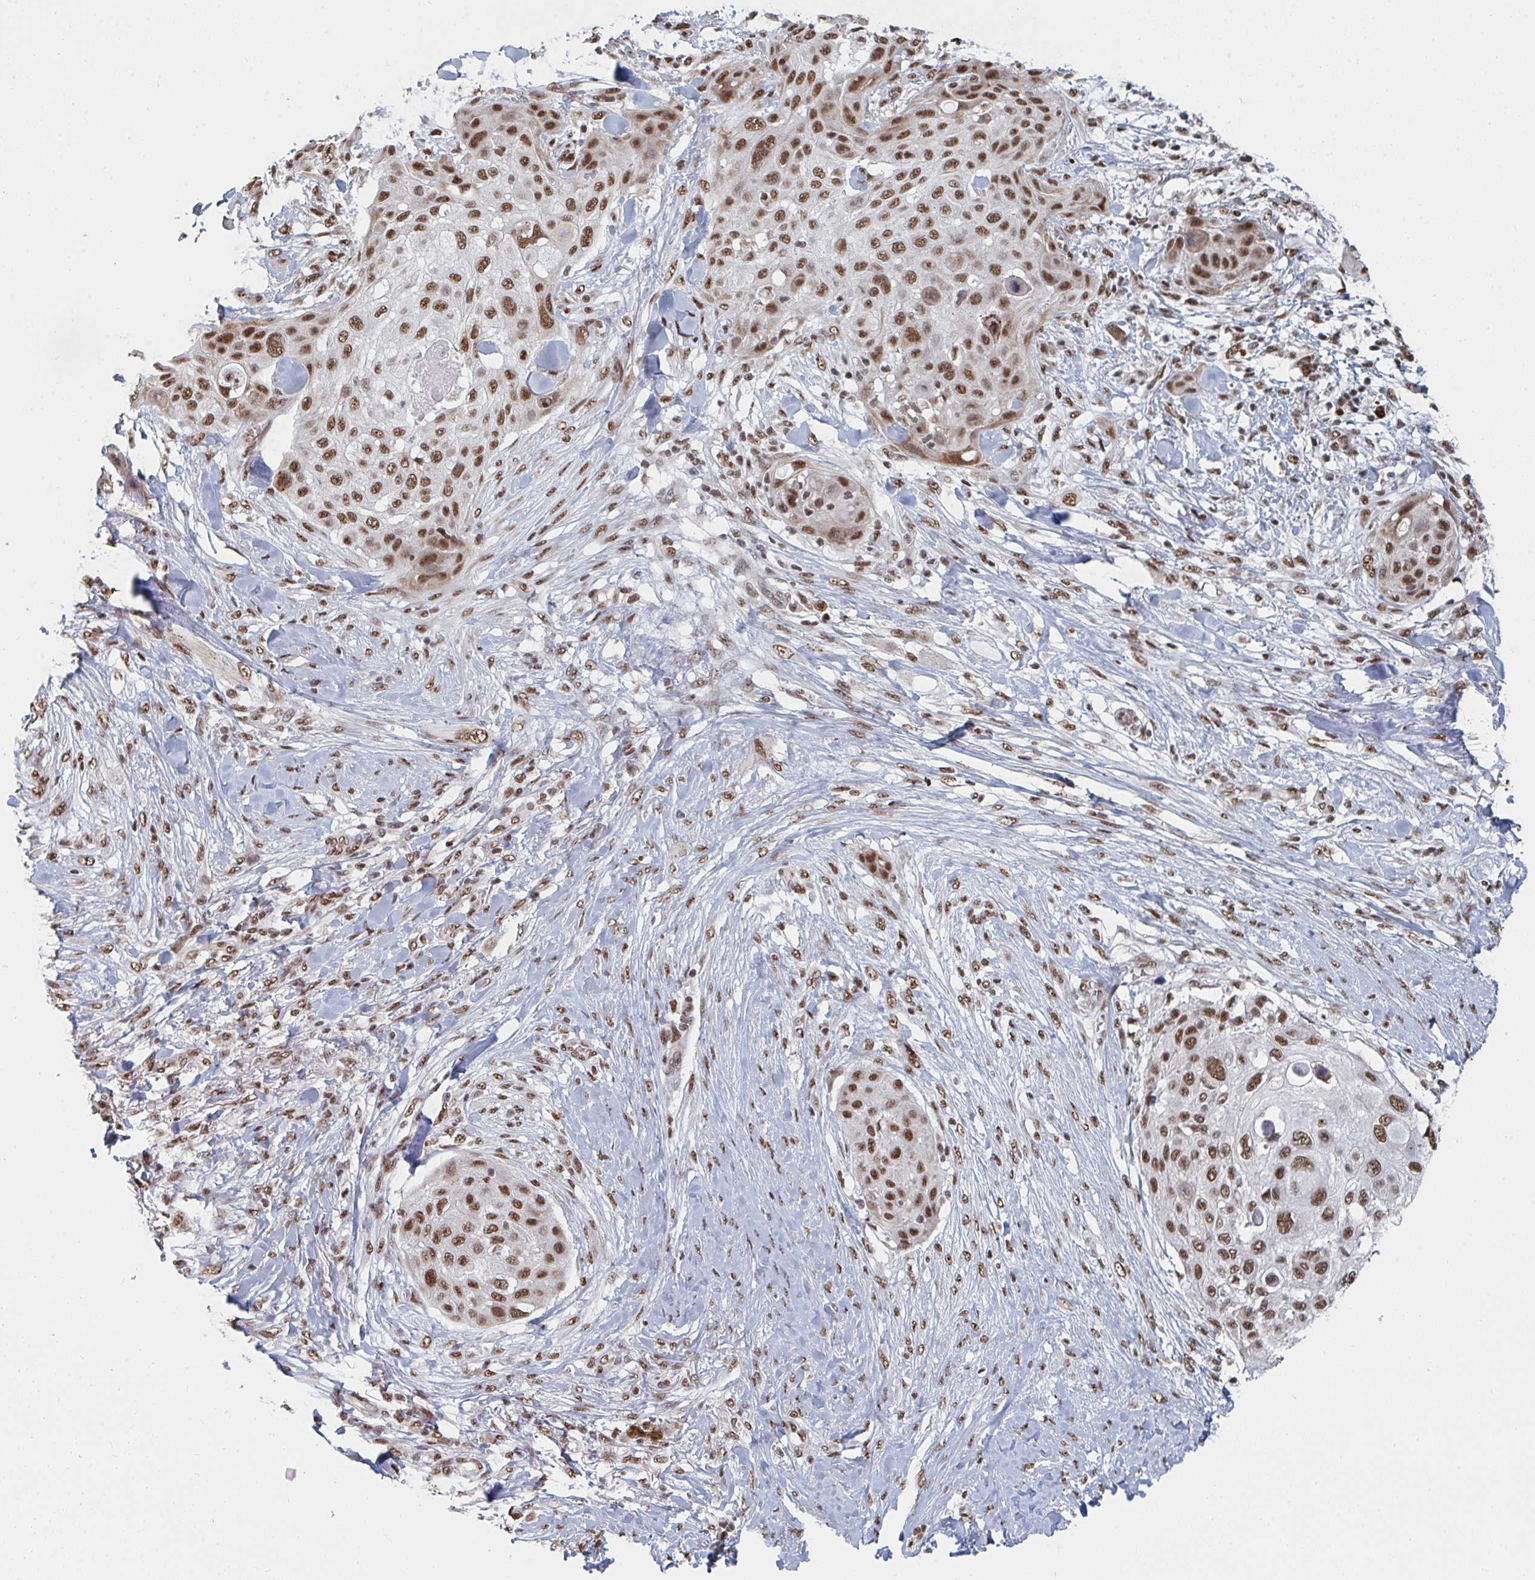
{"staining": {"intensity": "moderate", "quantity": ">75%", "location": "nuclear"}, "tissue": "skin cancer", "cell_type": "Tumor cells", "image_type": "cancer", "snomed": [{"axis": "morphology", "description": "Squamous cell carcinoma, NOS"}, {"axis": "topography", "description": "Skin"}], "caption": "This photomicrograph displays immunohistochemistry (IHC) staining of skin cancer (squamous cell carcinoma), with medium moderate nuclear staining in approximately >75% of tumor cells.", "gene": "MBNL1", "patient": {"sex": "female", "age": 87}}